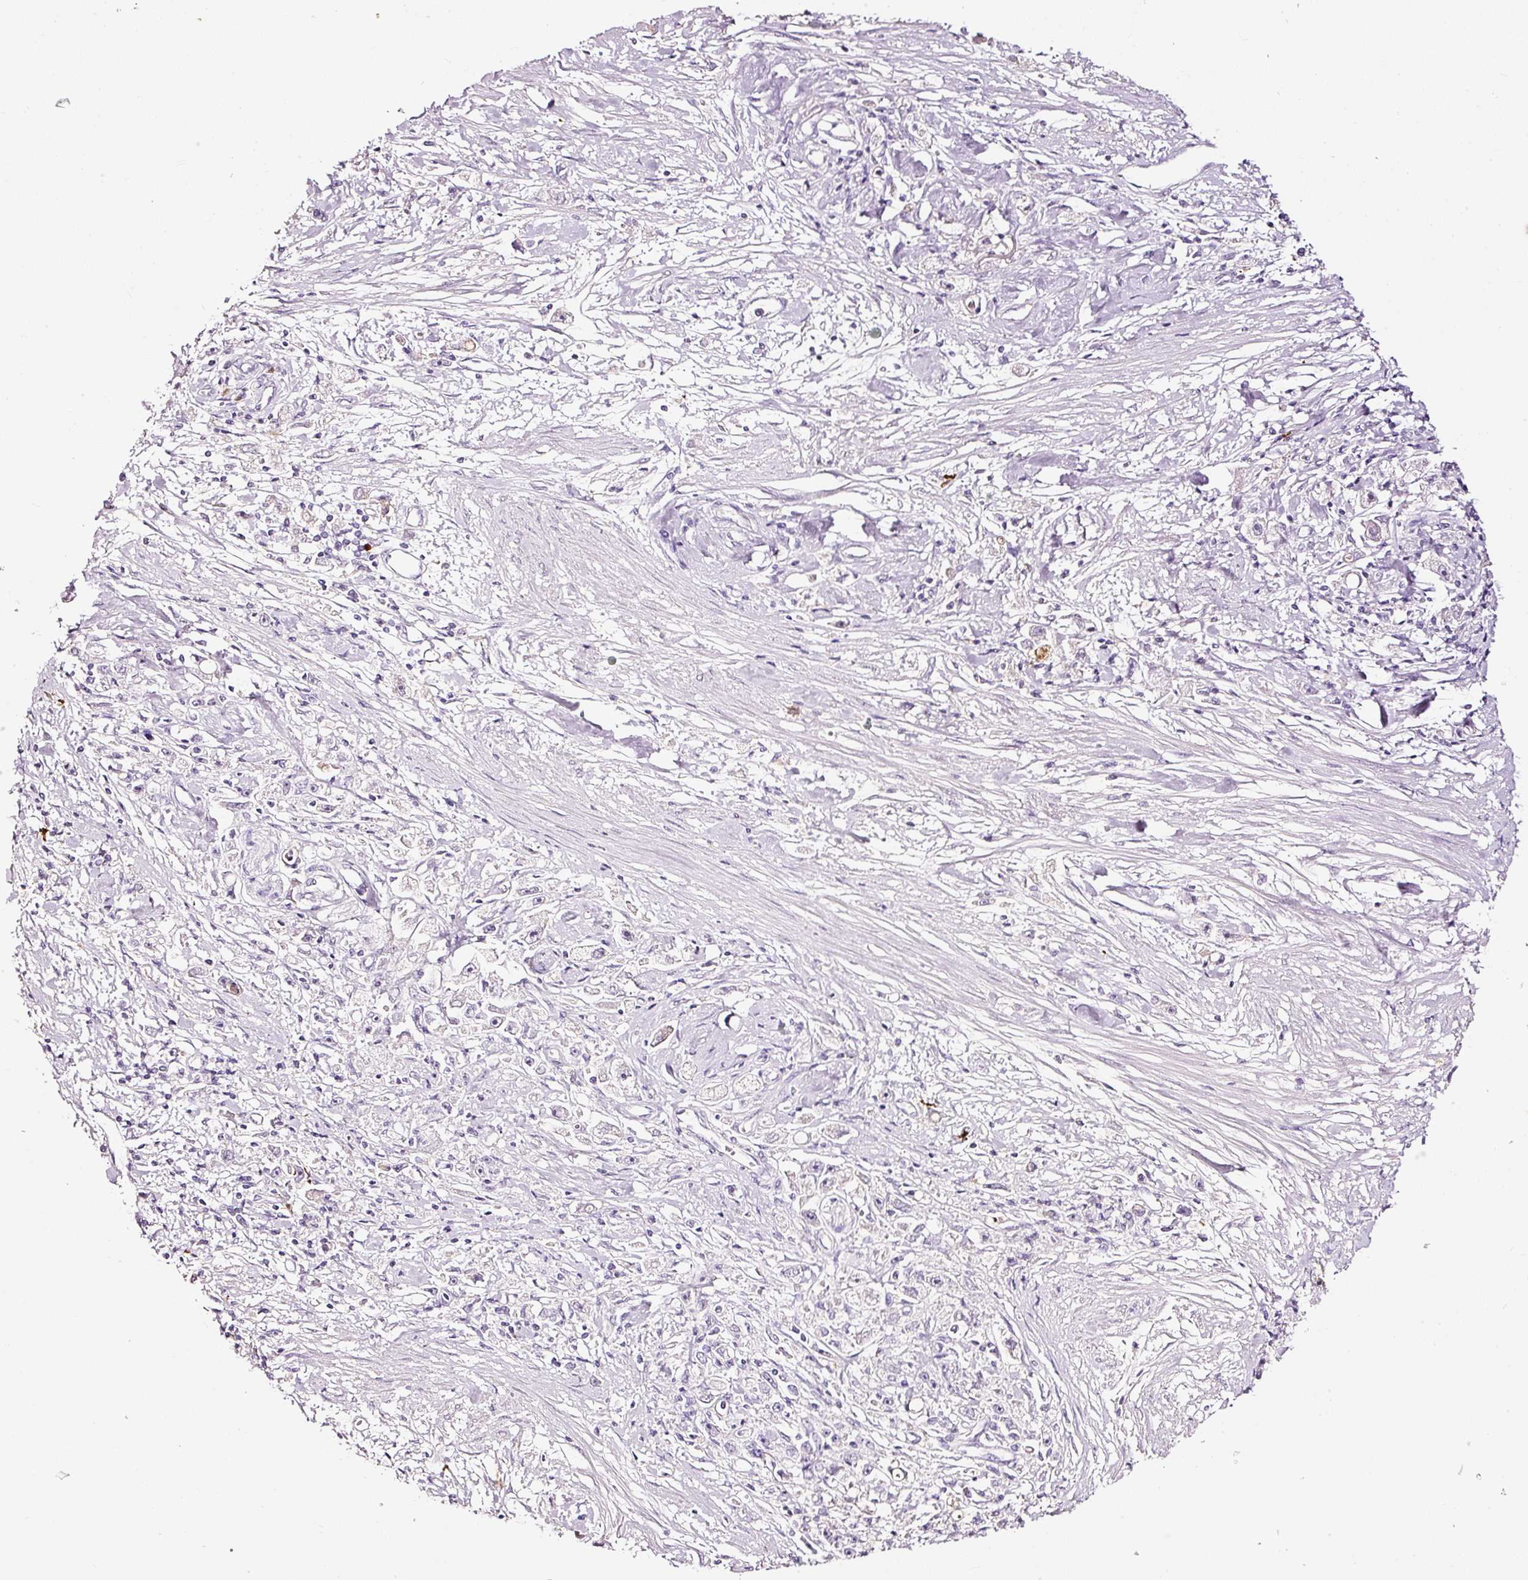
{"staining": {"intensity": "negative", "quantity": "none", "location": "none"}, "tissue": "stomach cancer", "cell_type": "Tumor cells", "image_type": "cancer", "snomed": [{"axis": "morphology", "description": "Adenocarcinoma, NOS"}, {"axis": "topography", "description": "Stomach"}], "caption": "DAB (3,3'-diaminobenzidine) immunohistochemical staining of human adenocarcinoma (stomach) reveals no significant positivity in tumor cells.", "gene": "LAMP3", "patient": {"sex": "female", "age": 59}}